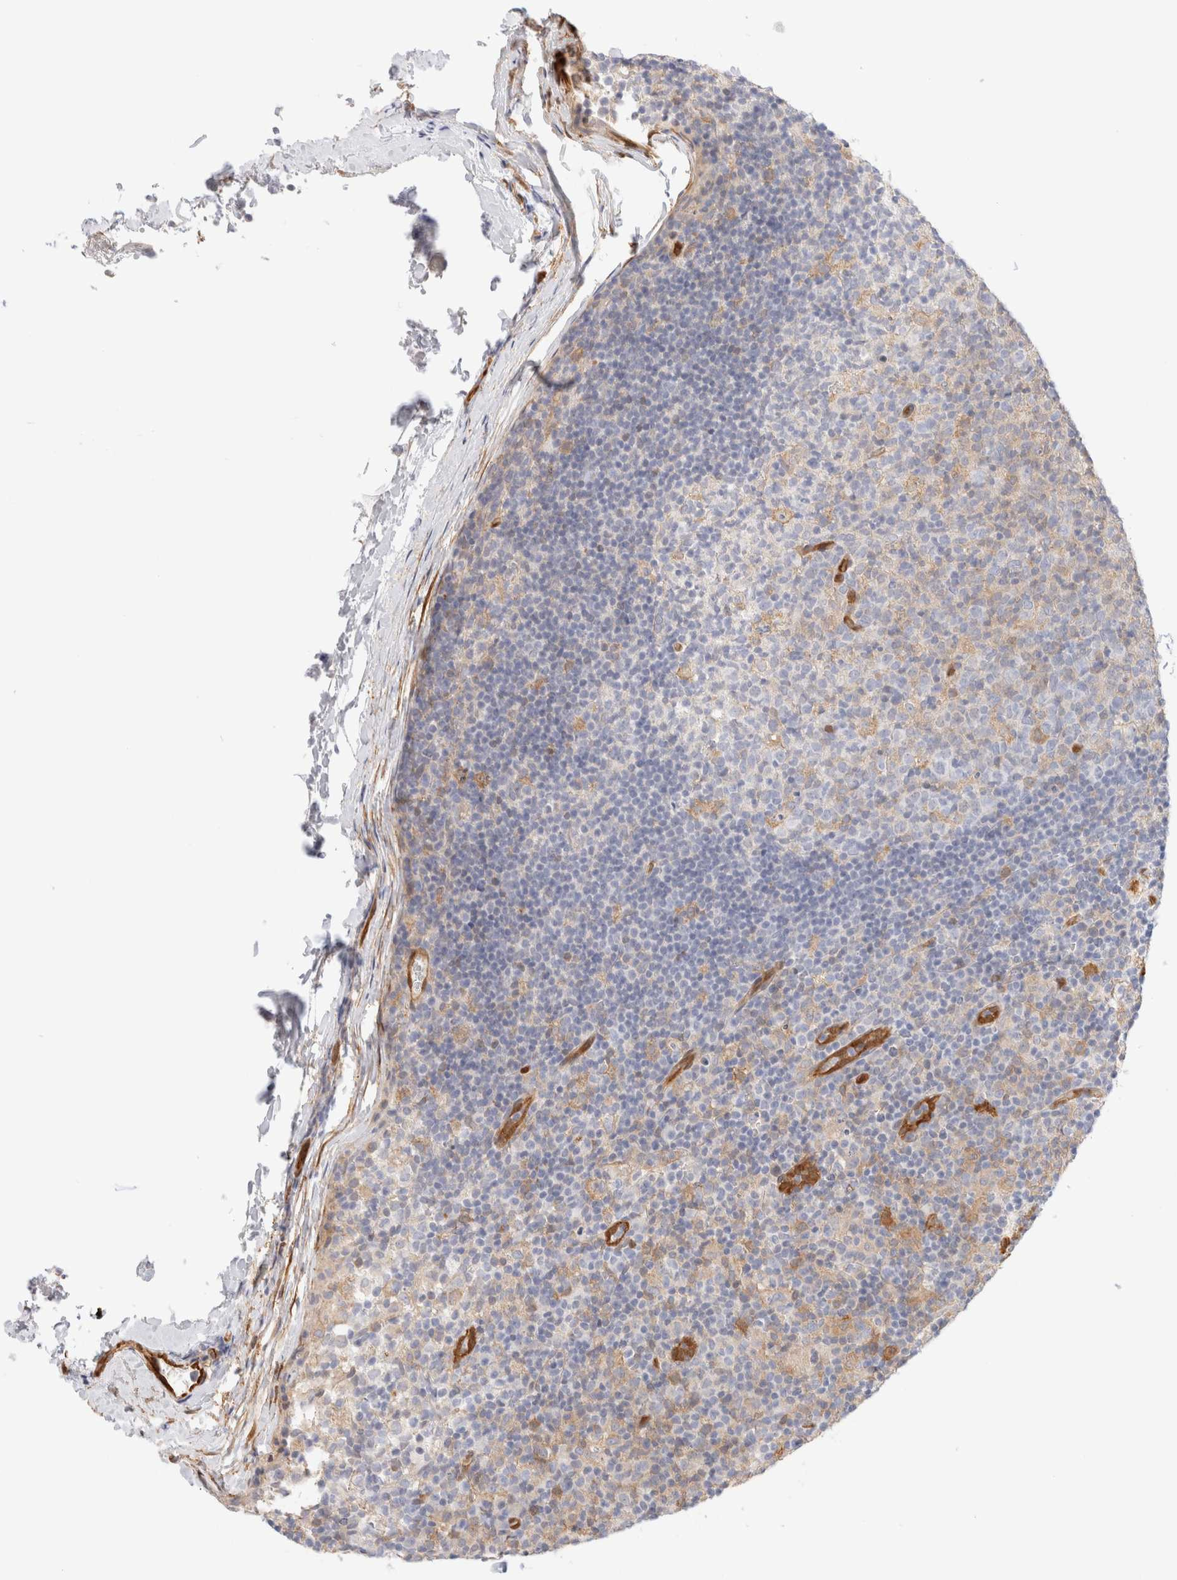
{"staining": {"intensity": "weak", "quantity": "<25%", "location": "cytoplasmic/membranous"}, "tissue": "lymph node", "cell_type": "Germinal center cells", "image_type": "normal", "snomed": [{"axis": "morphology", "description": "Normal tissue, NOS"}, {"axis": "morphology", "description": "Inflammation, NOS"}, {"axis": "topography", "description": "Lymph node"}], "caption": "An immunohistochemistry histopathology image of normal lymph node is shown. There is no staining in germinal center cells of lymph node.", "gene": "LMCD1", "patient": {"sex": "male", "age": 55}}